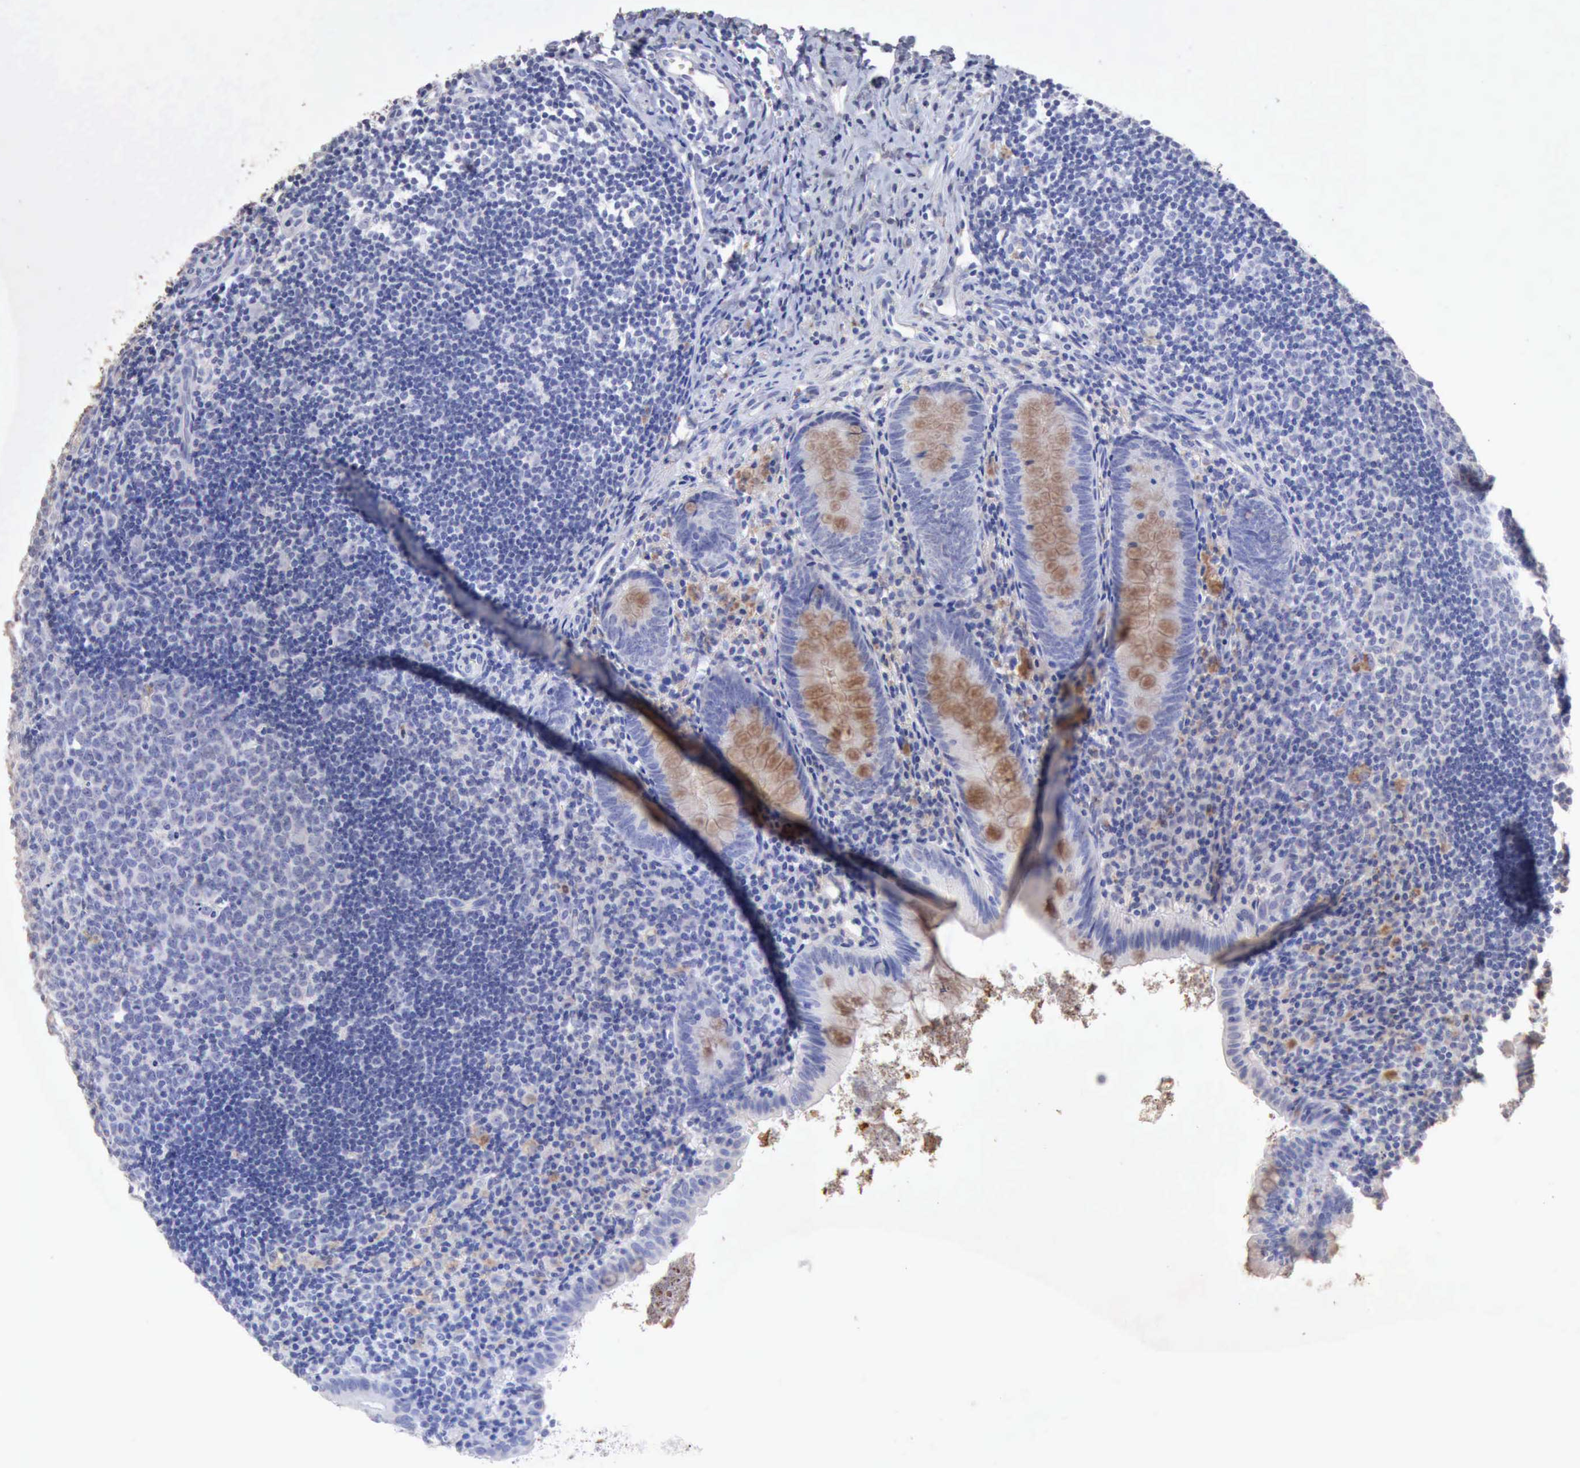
{"staining": {"intensity": "moderate", "quantity": ">75%", "location": "cytoplasmic/membranous"}, "tissue": "appendix", "cell_type": "Glandular cells", "image_type": "normal", "snomed": [{"axis": "morphology", "description": "Normal tissue, NOS"}, {"axis": "topography", "description": "Appendix"}], "caption": "IHC of normal appendix shows medium levels of moderate cytoplasmic/membranous staining in about >75% of glandular cells. Using DAB (3,3'-diaminobenzidine) (brown) and hematoxylin (blue) stains, captured at high magnification using brightfield microscopy.", "gene": "KRT6B", "patient": {"sex": "female", "age": 9}}